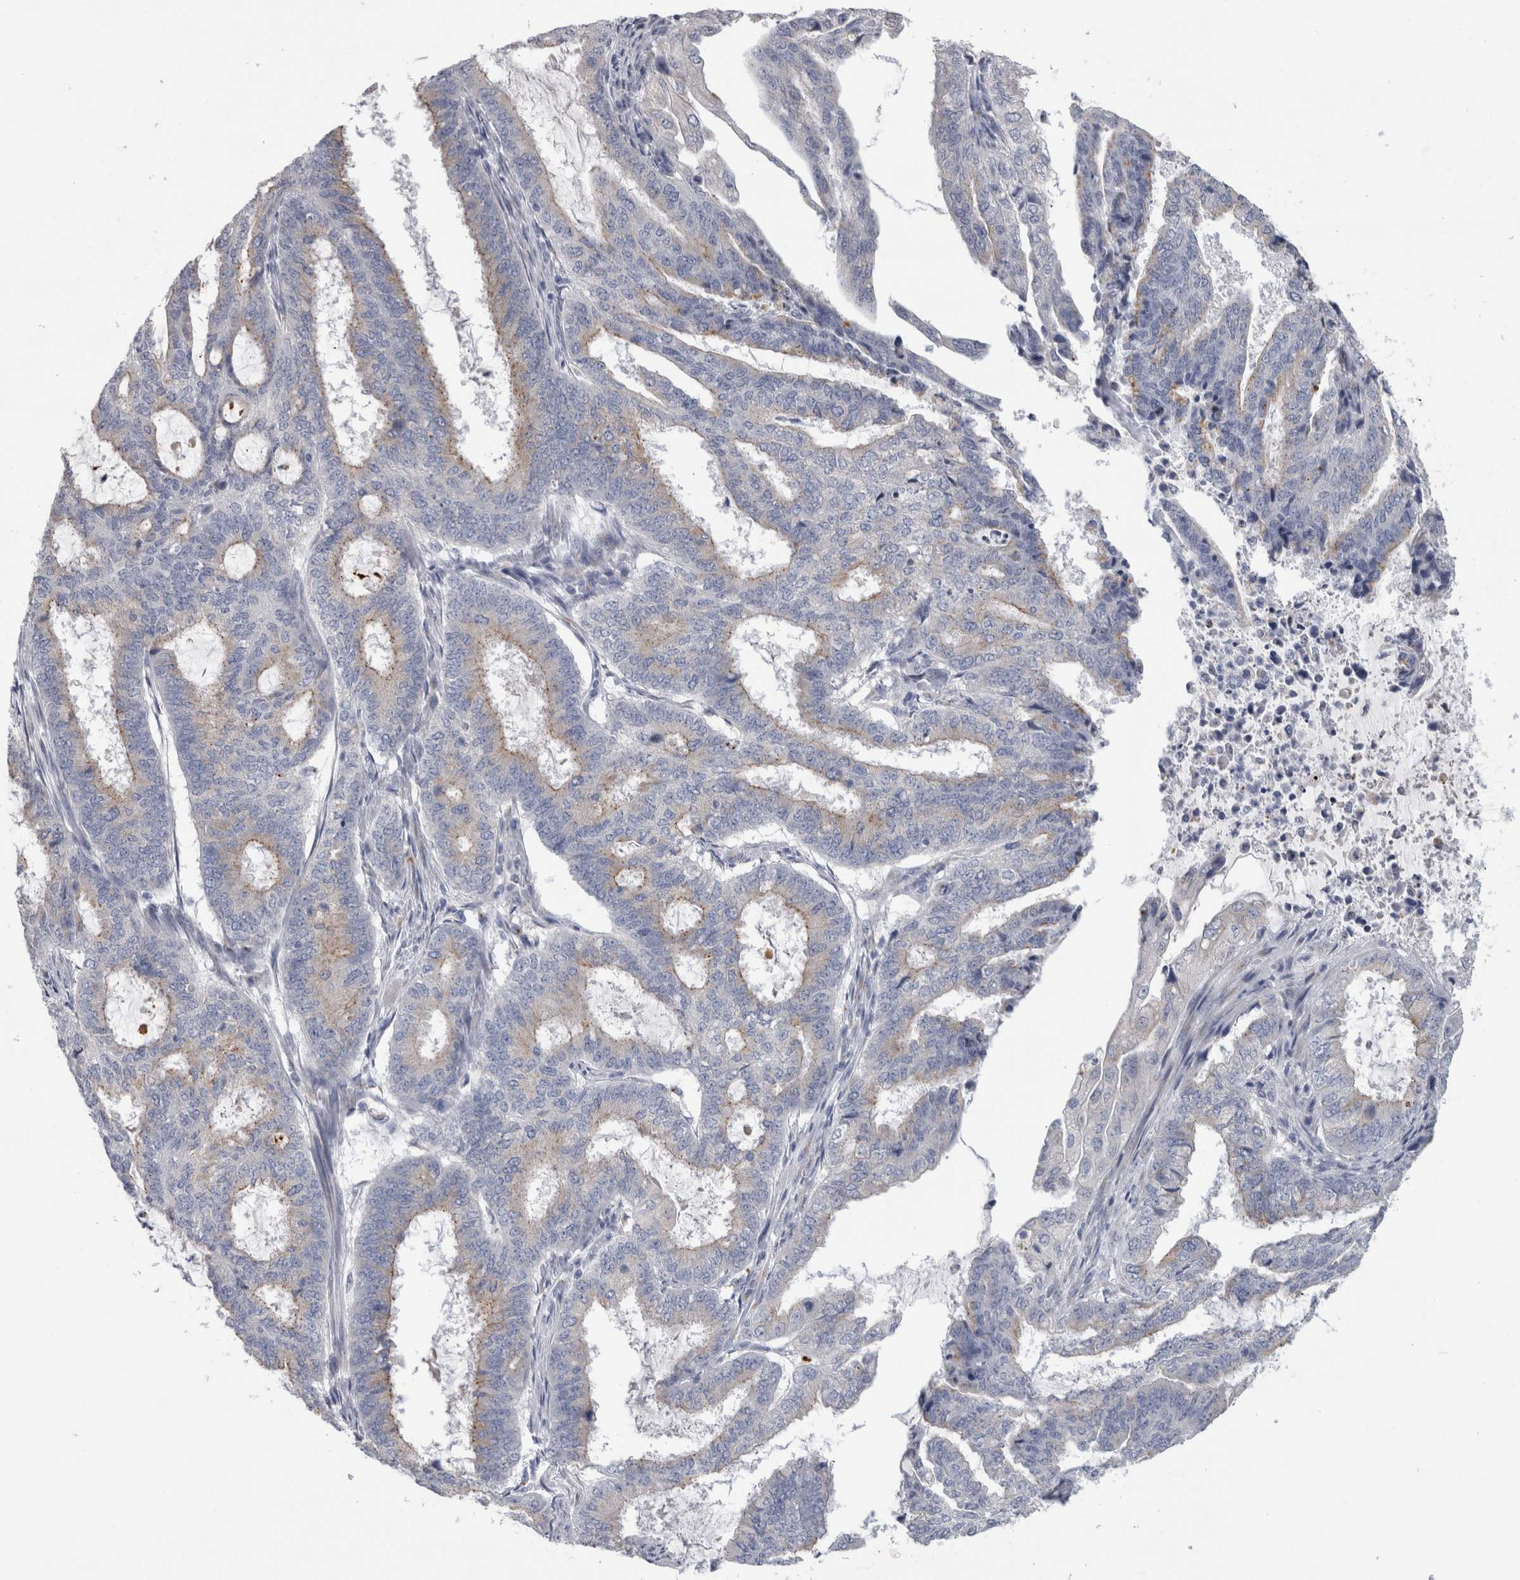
{"staining": {"intensity": "weak", "quantity": "<25%", "location": "cytoplasmic/membranous"}, "tissue": "endometrial cancer", "cell_type": "Tumor cells", "image_type": "cancer", "snomed": [{"axis": "morphology", "description": "Adenocarcinoma, NOS"}, {"axis": "topography", "description": "Endometrium"}], "caption": "Endometrial cancer was stained to show a protein in brown. There is no significant expression in tumor cells.", "gene": "AKAP9", "patient": {"sex": "female", "age": 51}}